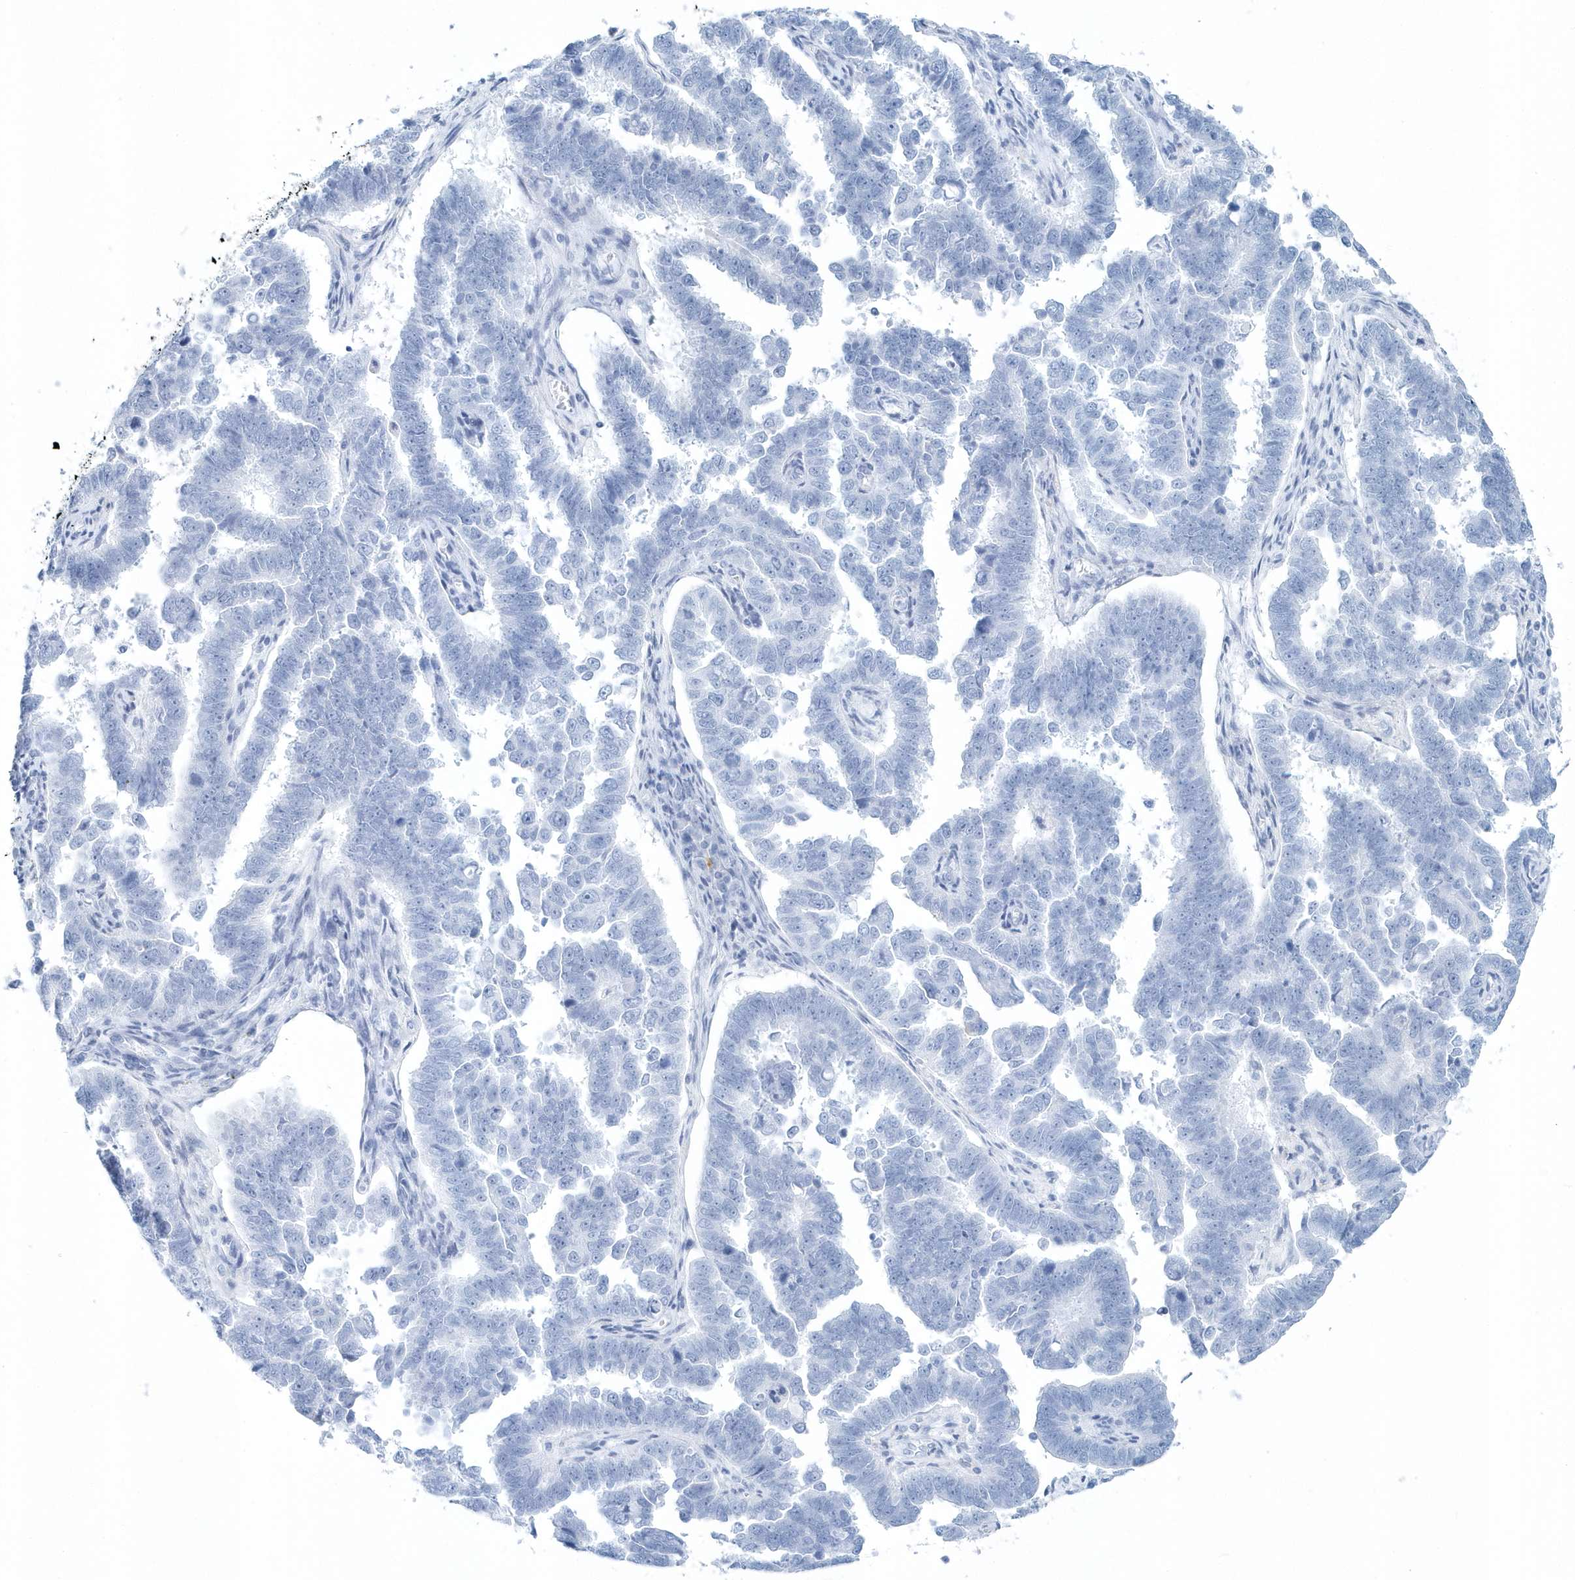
{"staining": {"intensity": "negative", "quantity": "none", "location": "none"}, "tissue": "endometrial cancer", "cell_type": "Tumor cells", "image_type": "cancer", "snomed": [{"axis": "morphology", "description": "Adenocarcinoma, NOS"}, {"axis": "topography", "description": "Endometrium"}], "caption": "This is an immunohistochemistry (IHC) image of endometrial cancer (adenocarcinoma). There is no expression in tumor cells.", "gene": "PTPRO", "patient": {"sex": "female", "age": 75}}